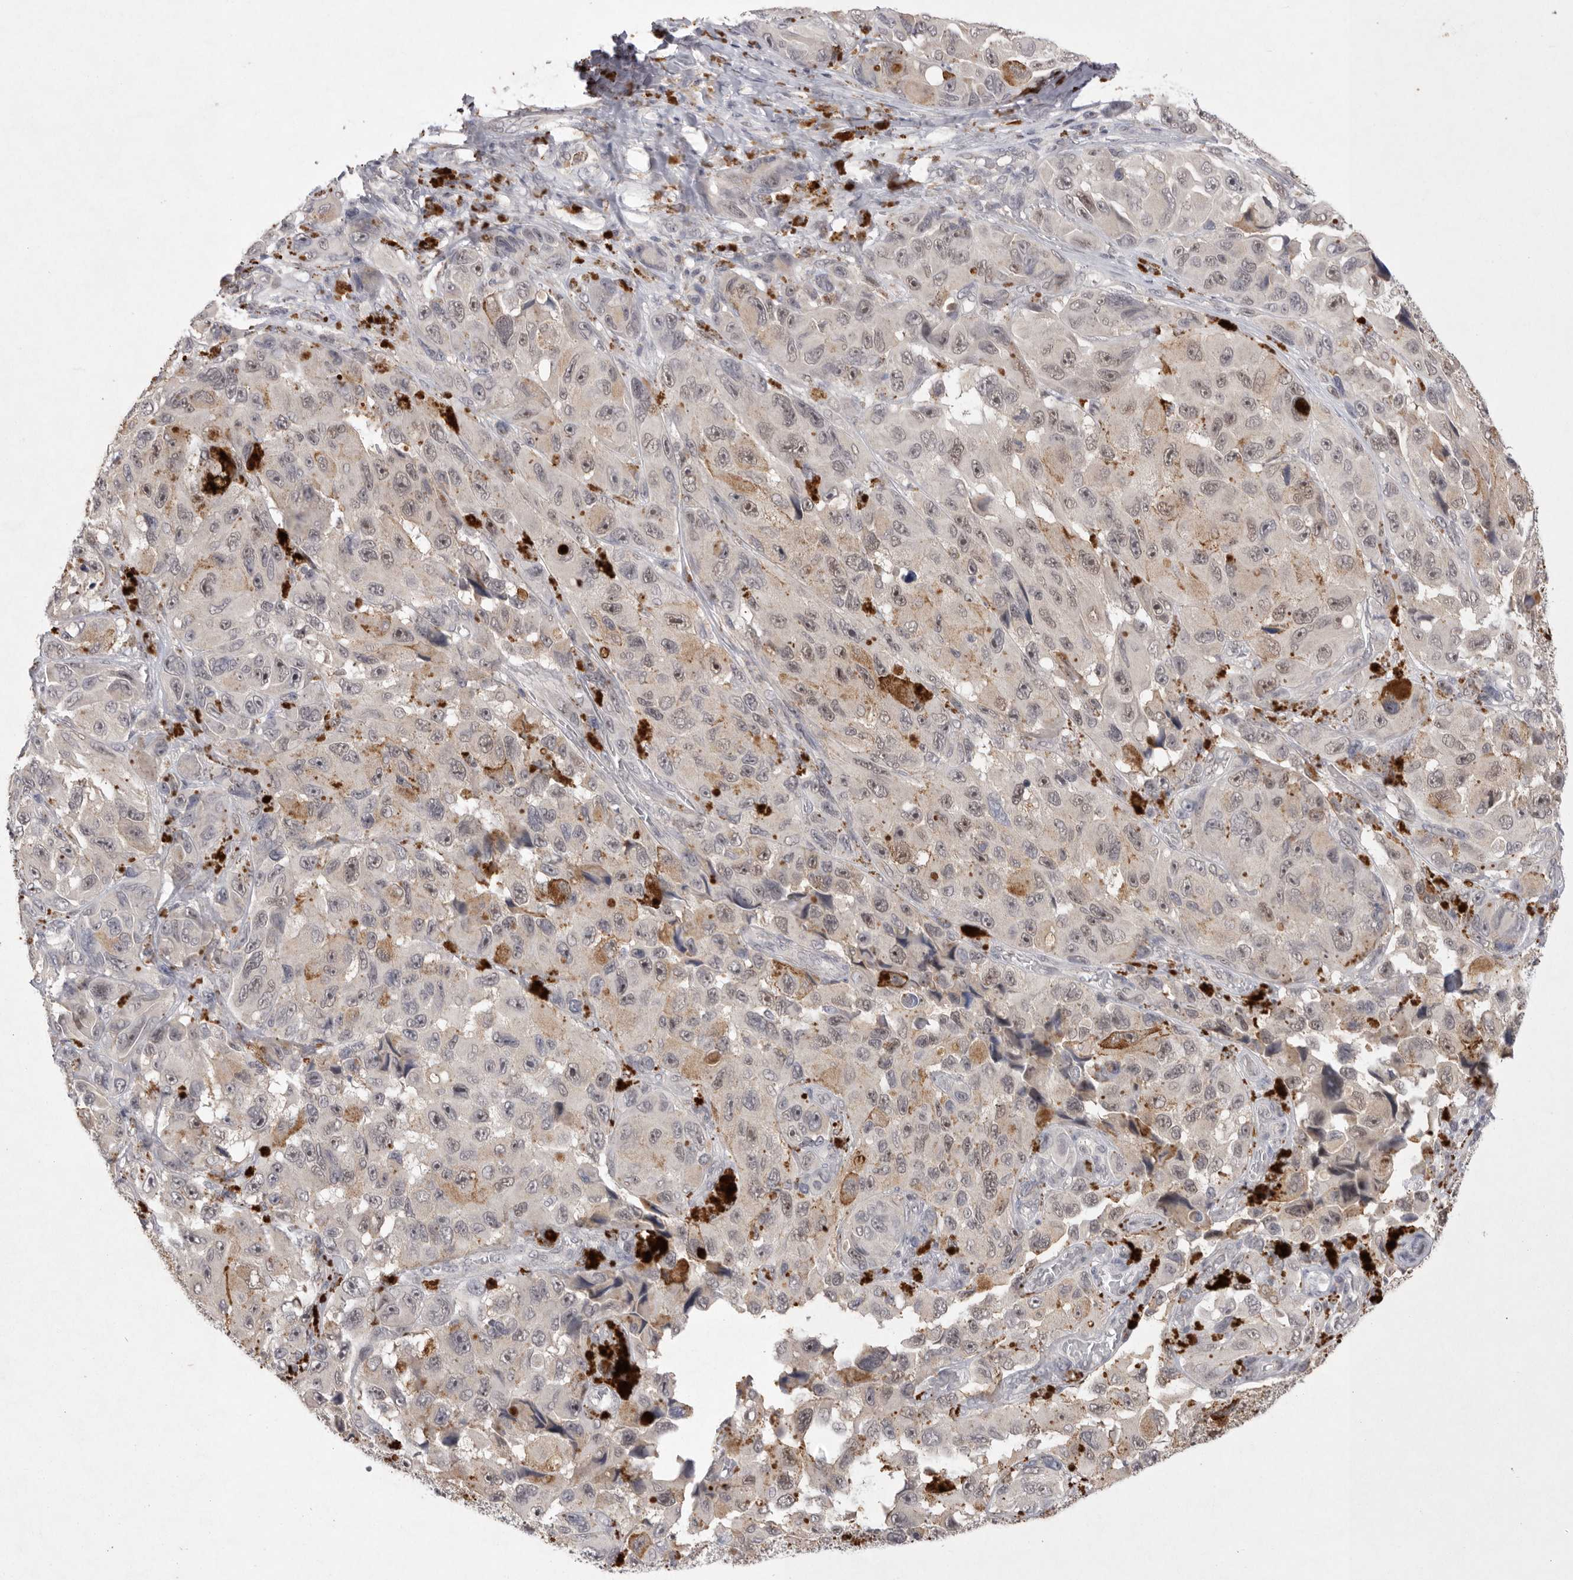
{"staining": {"intensity": "weak", "quantity": ">75%", "location": "cytoplasmic/membranous,nuclear"}, "tissue": "melanoma", "cell_type": "Tumor cells", "image_type": "cancer", "snomed": [{"axis": "morphology", "description": "Malignant melanoma, NOS"}, {"axis": "topography", "description": "Skin"}], "caption": "A high-resolution histopathology image shows immunohistochemistry staining of malignant melanoma, which exhibits weak cytoplasmic/membranous and nuclear staining in approximately >75% of tumor cells. Nuclei are stained in blue.", "gene": "HUS1", "patient": {"sex": "female", "age": 73}}